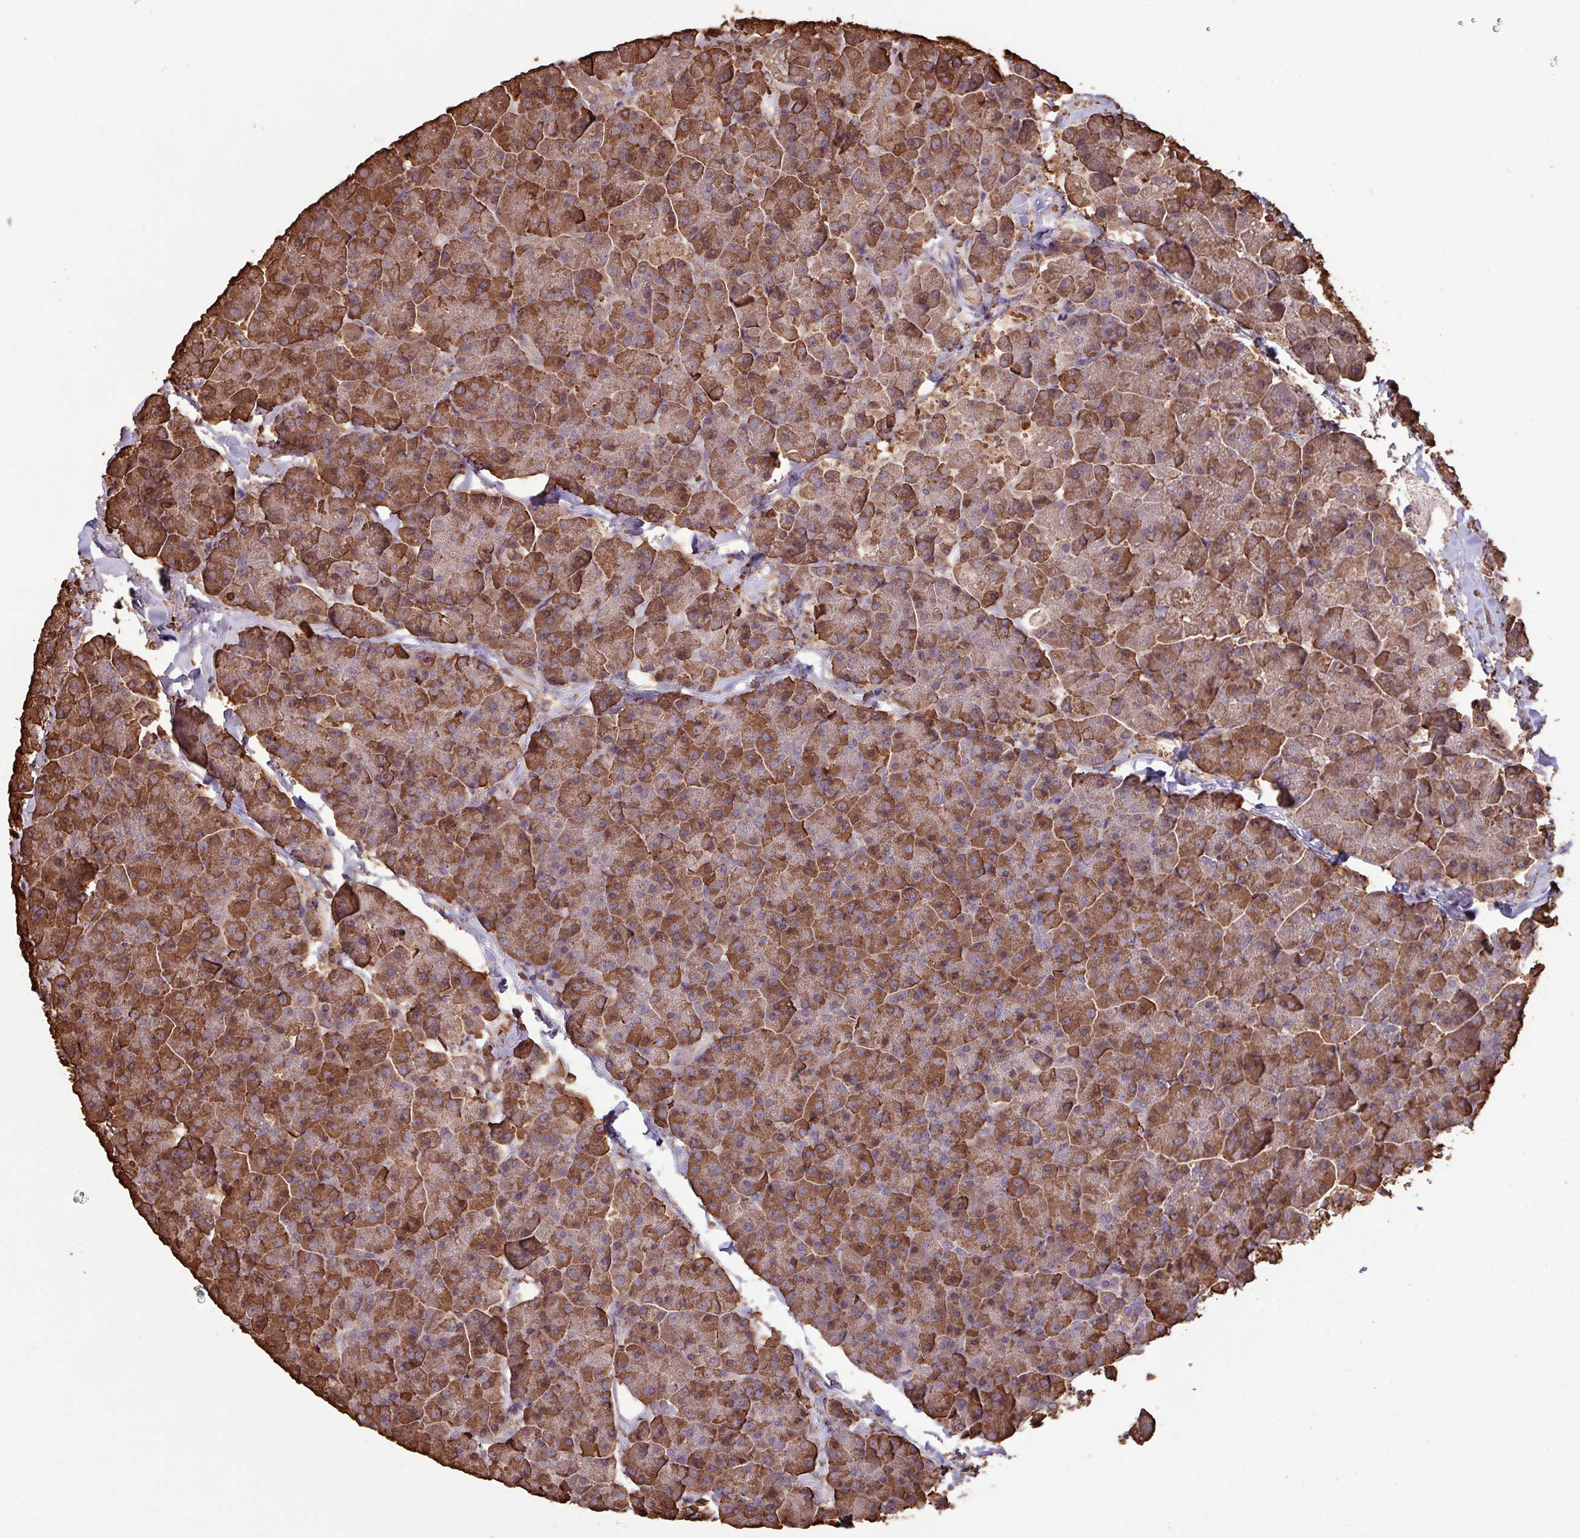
{"staining": {"intensity": "strong", "quantity": ">75%", "location": "cytoplasmic/membranous"}, "tissue": "pancreas", "cell_type": "Exocrine glandular cells", "image_type": "normal", "snomed": [{"axis": "morphology", "description": "Normal tissue, NOS"}, {"axis": "topography", "description": "Pancreas"}, {"axis": "topography", "description": "Peripheral nerve tissue"}], "caption": "Pancreas was stained to show a protein in brown. There is high levels of strong cytoplasmic/membranous expression in about >75% of exocrine glandular cells. (Stains: DAB in brown, nuclei in blue, Microscopy: brightfield microscopy at high magnification).", "gene": "CAMK2A", "patient": {"sex": "male", "age": 54}}